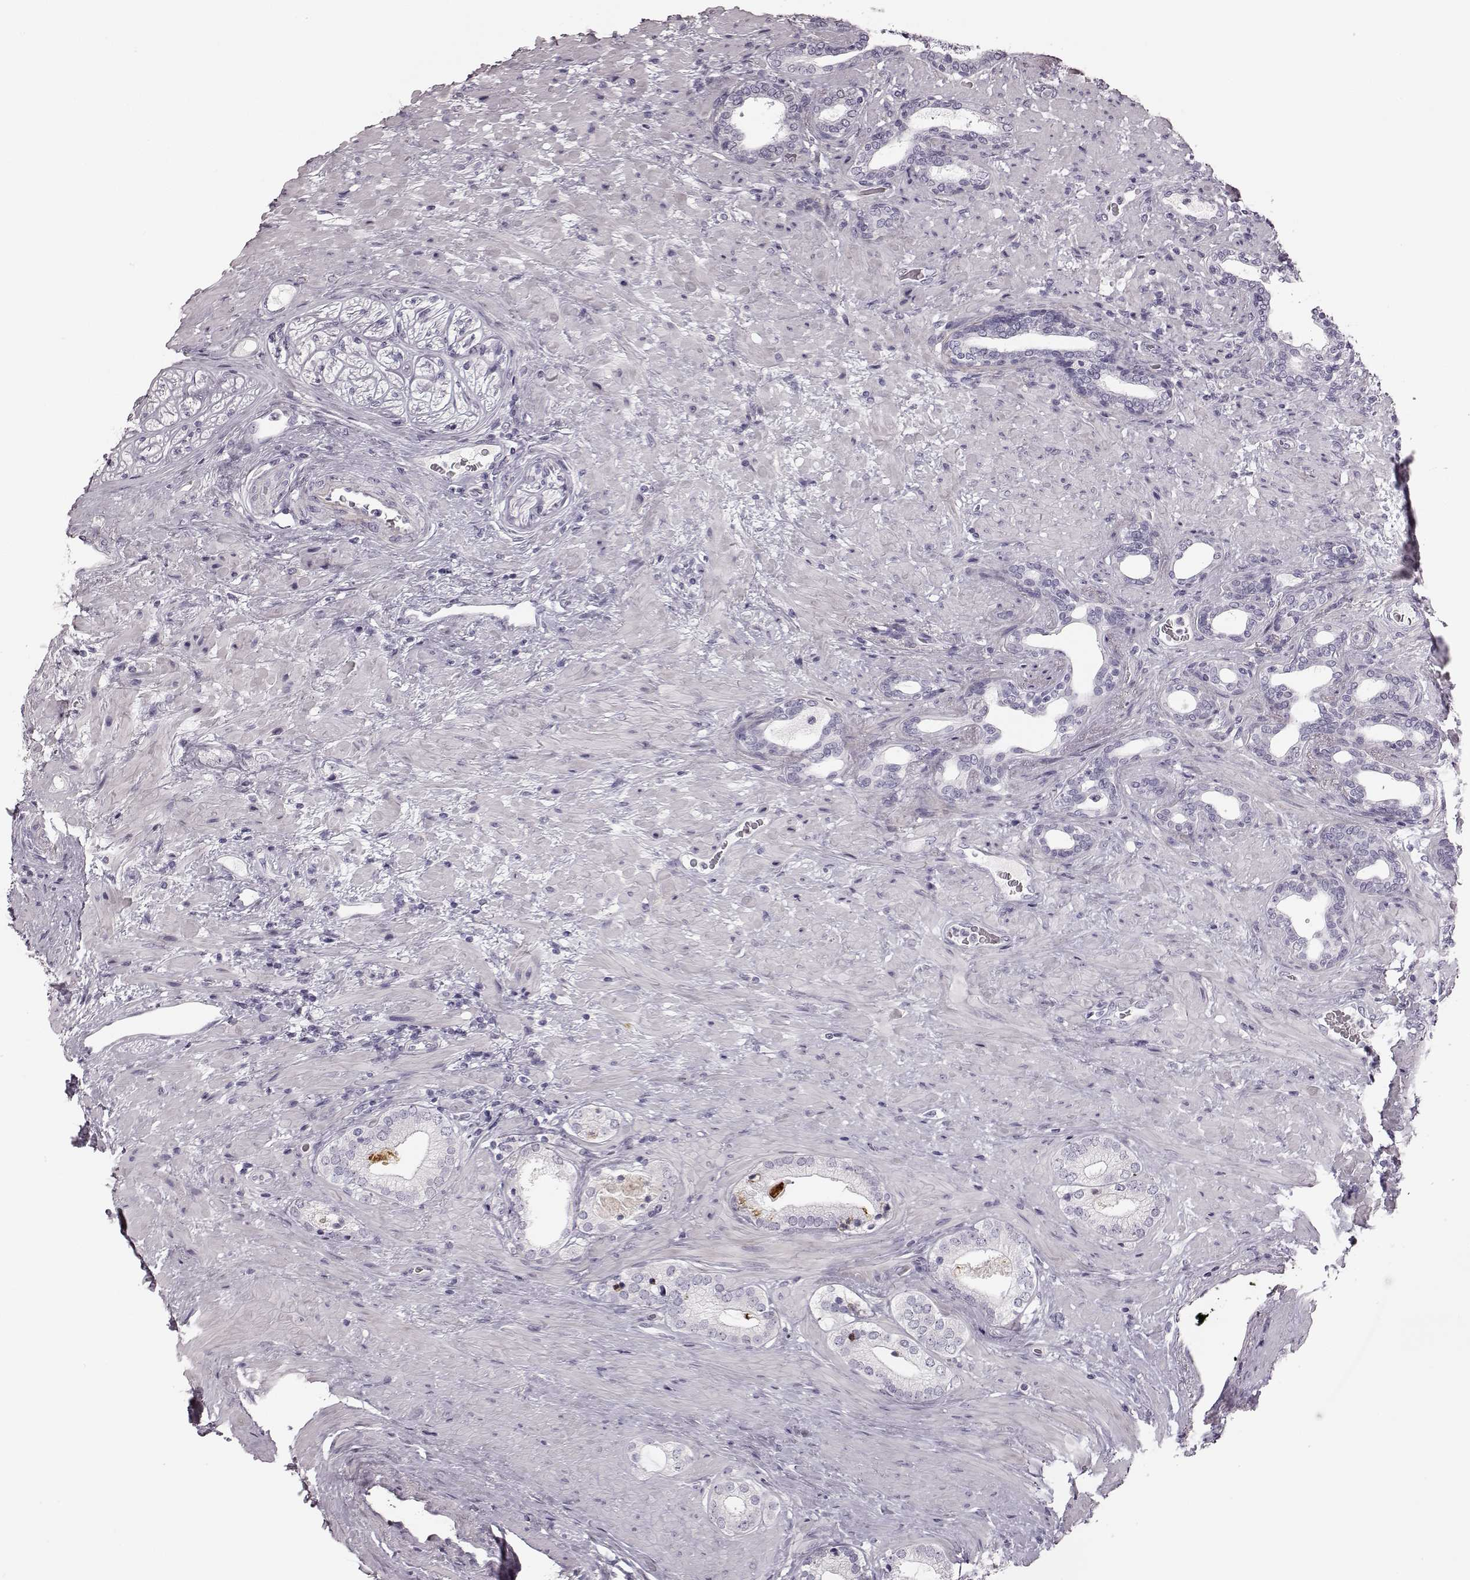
{"staining": {"intensity": "negative", "quantity": "none", "location": "none"}, "tissue": "prostate cancer", "cell_type": "Tumor cells", "image_type": "cancer", "snomed": [{"axis": "morphology", "description": "Adenocarcinoma, Low grade"}, {"axis": "topography", "description": "Prostate and seminal vesicle, NOS"}], "caption": "An image of prostate cancer (low-grade adenocarcinoma) stained for a protein demonstrates no brown staining in tumor cells. (Stains: DAB immunohistochemistry with hematoxylin counter stain, Microscopy: brightfield microscopy at high magnification).", "gene": "ZNF433", "patient": {"sex": "male", "age": 61}}